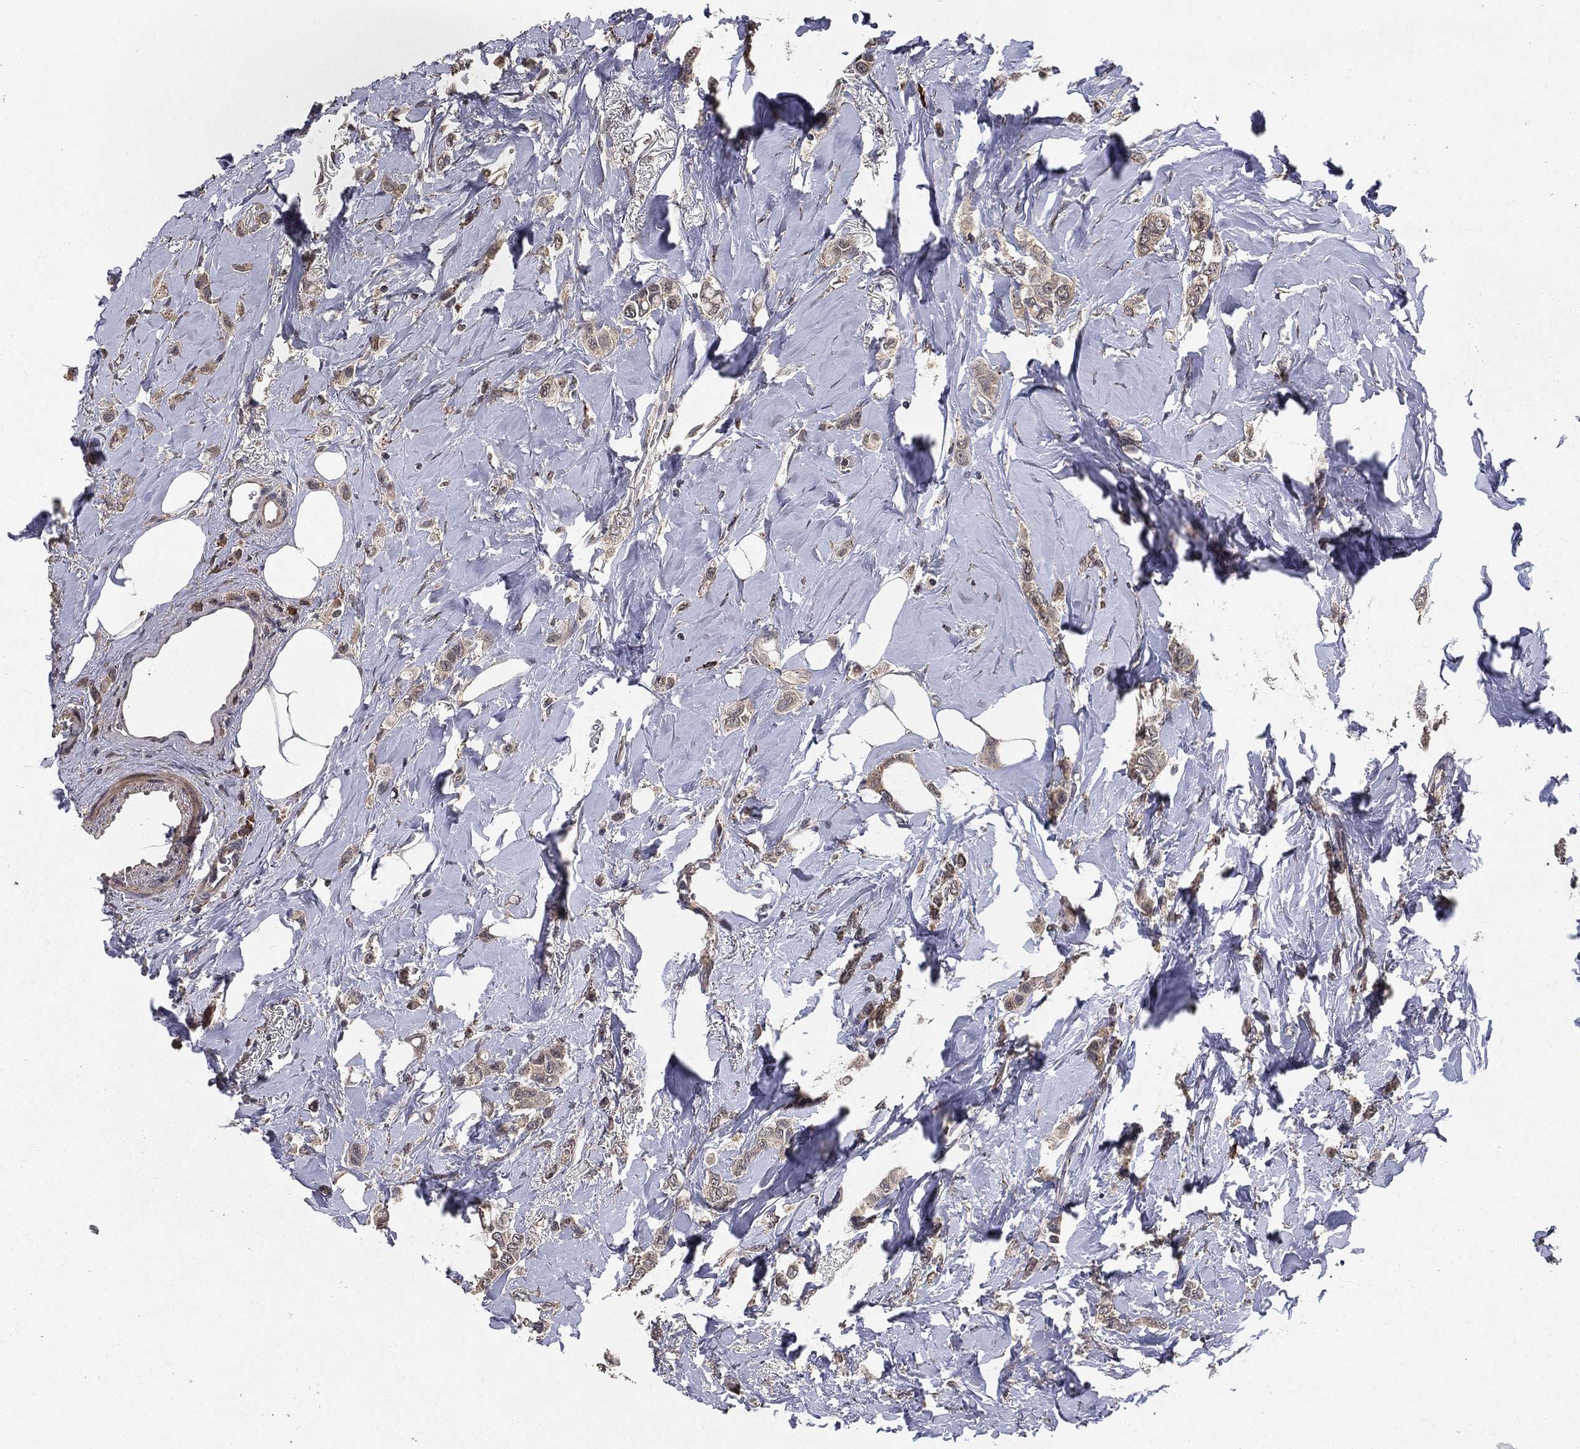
{"staining": {"intensity": "weak", "quantity": "25%-75%", "location": "cytoplasmic/membranous"}, "tissue": "breast cancer", "cell_type": "Tumor cells", "image_type": "cancer", "snomed": [{"axis": "morphology", "description": "Lobular carcinoma"}, {"axis": "topography", "description": "Breast"}], "caption": "A photomicrograph showing weak cytoplasmic/membranous expression in approximately 25%-75% of tumor cells in breast lobular carcinoma, as visualized by brown immunohistochemical staining.", "gene": "PCNT", "patient": {"sex": "female", "age": 66}}